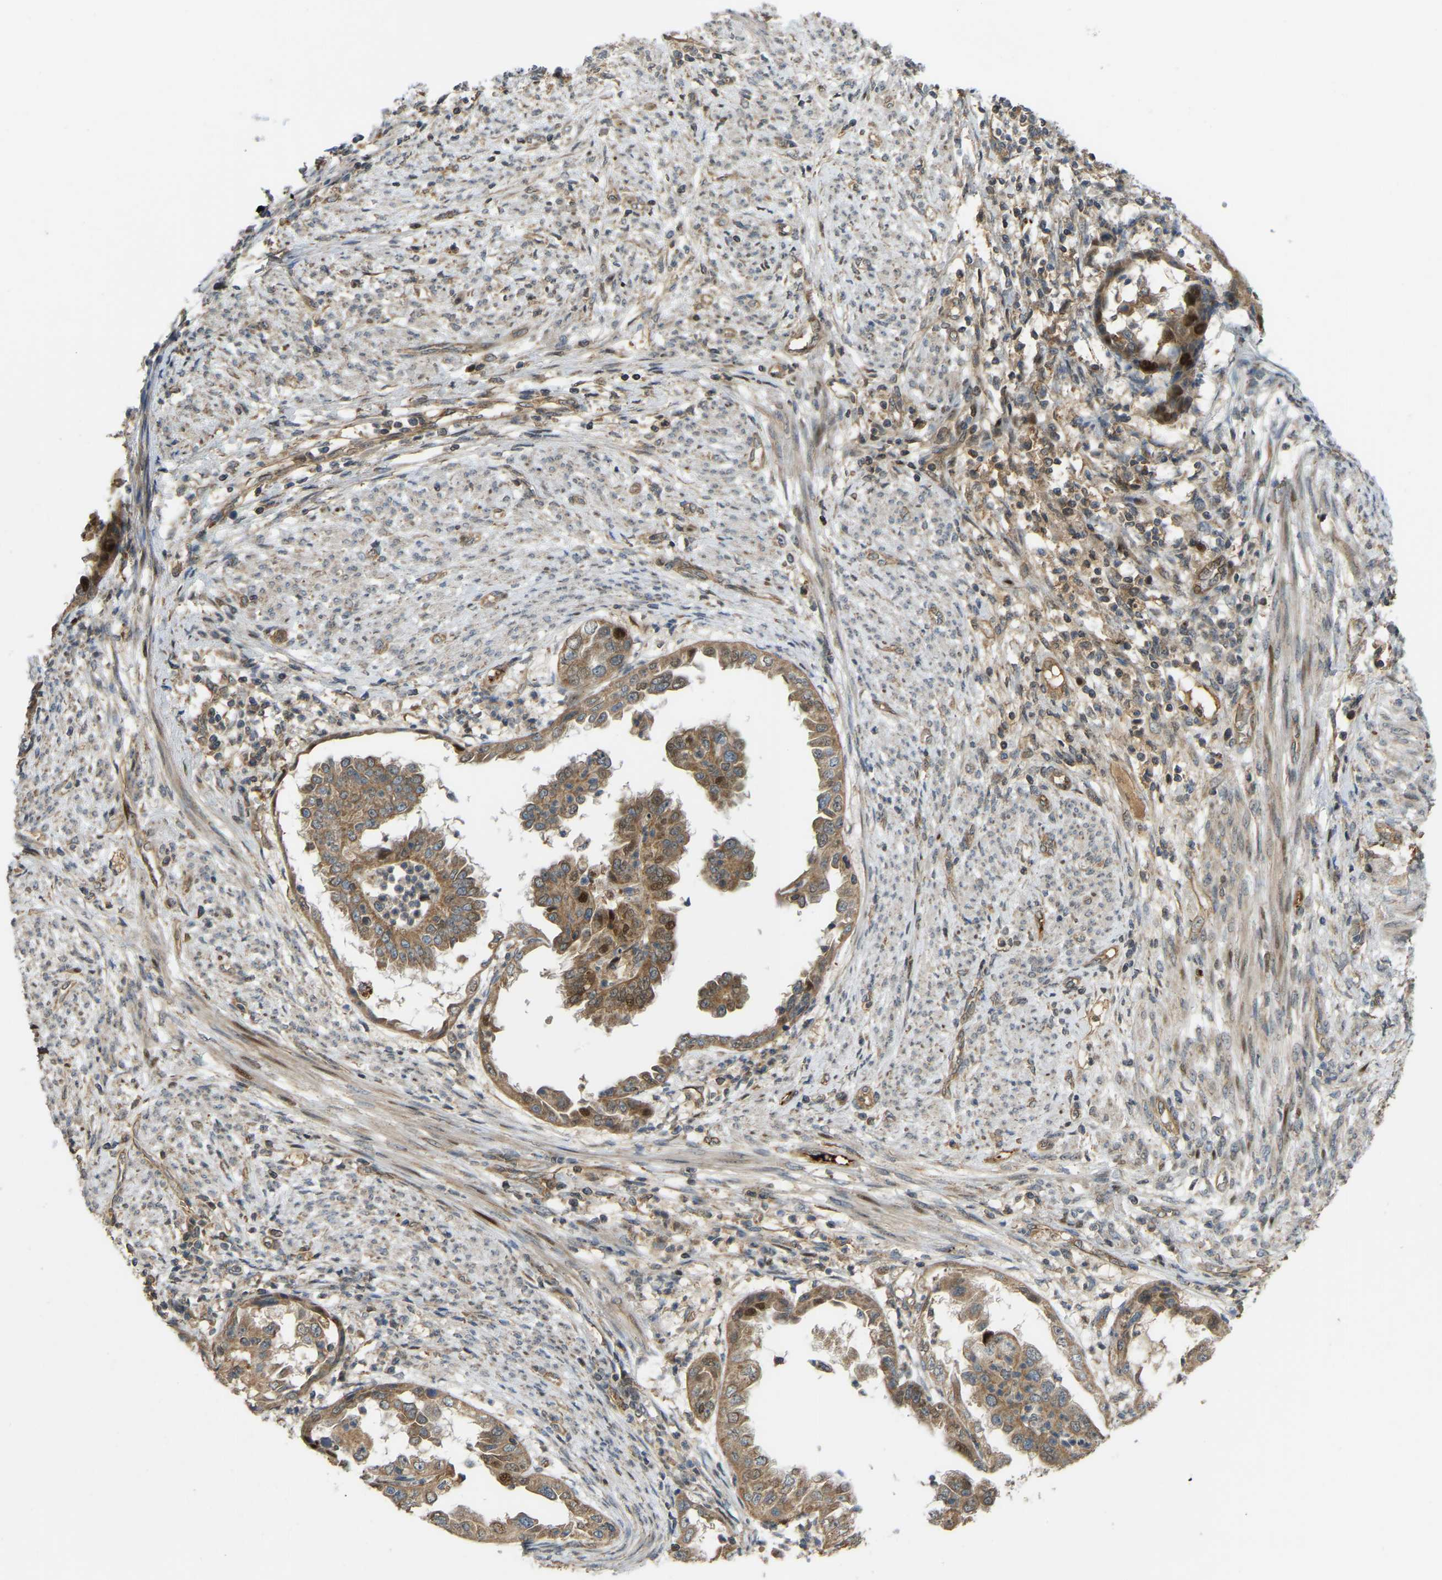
{"staining": {"intensity": "strong", "quantity": ">75%", "location": "cytoplasmic/membranous"}, "tissue": "endometrial cancer", "cell_type": "Tumor cells", "image_type": "cancer", "snomed": [{"axis": "morphology", "description": "Adenocarcinoma, NOS"}, {"axis": "topography", "description": "Endometrium"}], "caption": "Tumor cells demonstrate high levels of strong cytoplasmic/membranous positivity in about >75% of cells in human endometrial cancer (adenocarcinoma).", "gene": "C21orf91", "patient": {"sex": "female", "age": 85}}